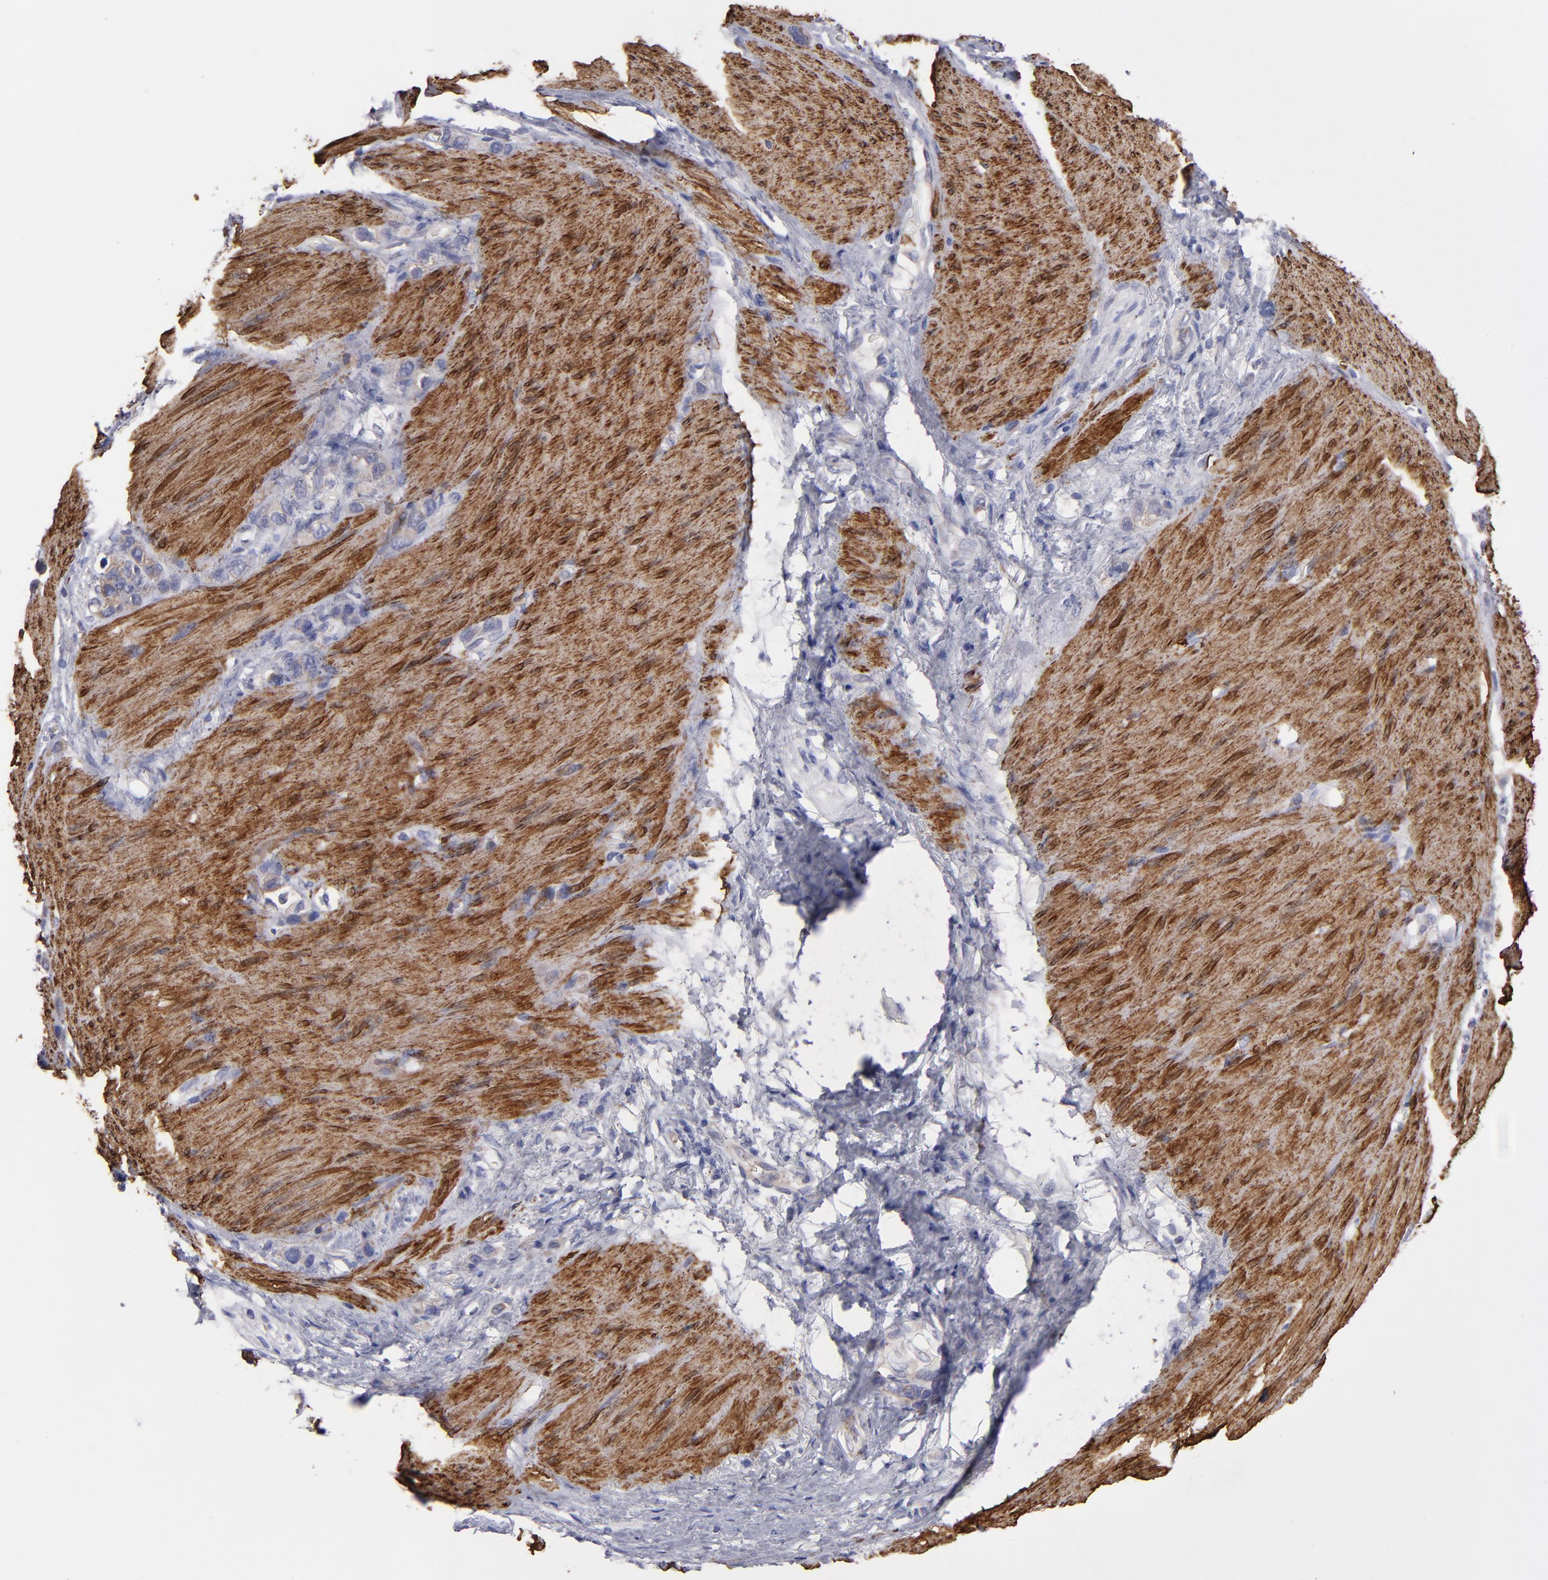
{"staining": {"intensity": "weak", "quantity": "25%-75%", "location": "cytoplasmic/membranous"}, "tissue": "stomach cancer", "cell_type": "Tumor cells", "image_type": "cancer", "snomed": [{"axis": "morphology", "description": "Normal tissue, NOS"}, {"axis": "morphology", "description": "Adenocarcinoma, NOS"}, {"axis": "morphology", "description": "Adenocarcinoma, High grade"}, {"axis": "topography", "description": "Stomach, upper"}, {"axis": "topography", "description": "Stomach"}], "caption": "Protein expression analysis of human adenocarcinoma (stomach) reveals weak cytoplasmic/membranous positivity in approximately 25%-75% of tumor cells.", "gene": "SLMAP", "patient": {"sex": "female", "age": 65}}